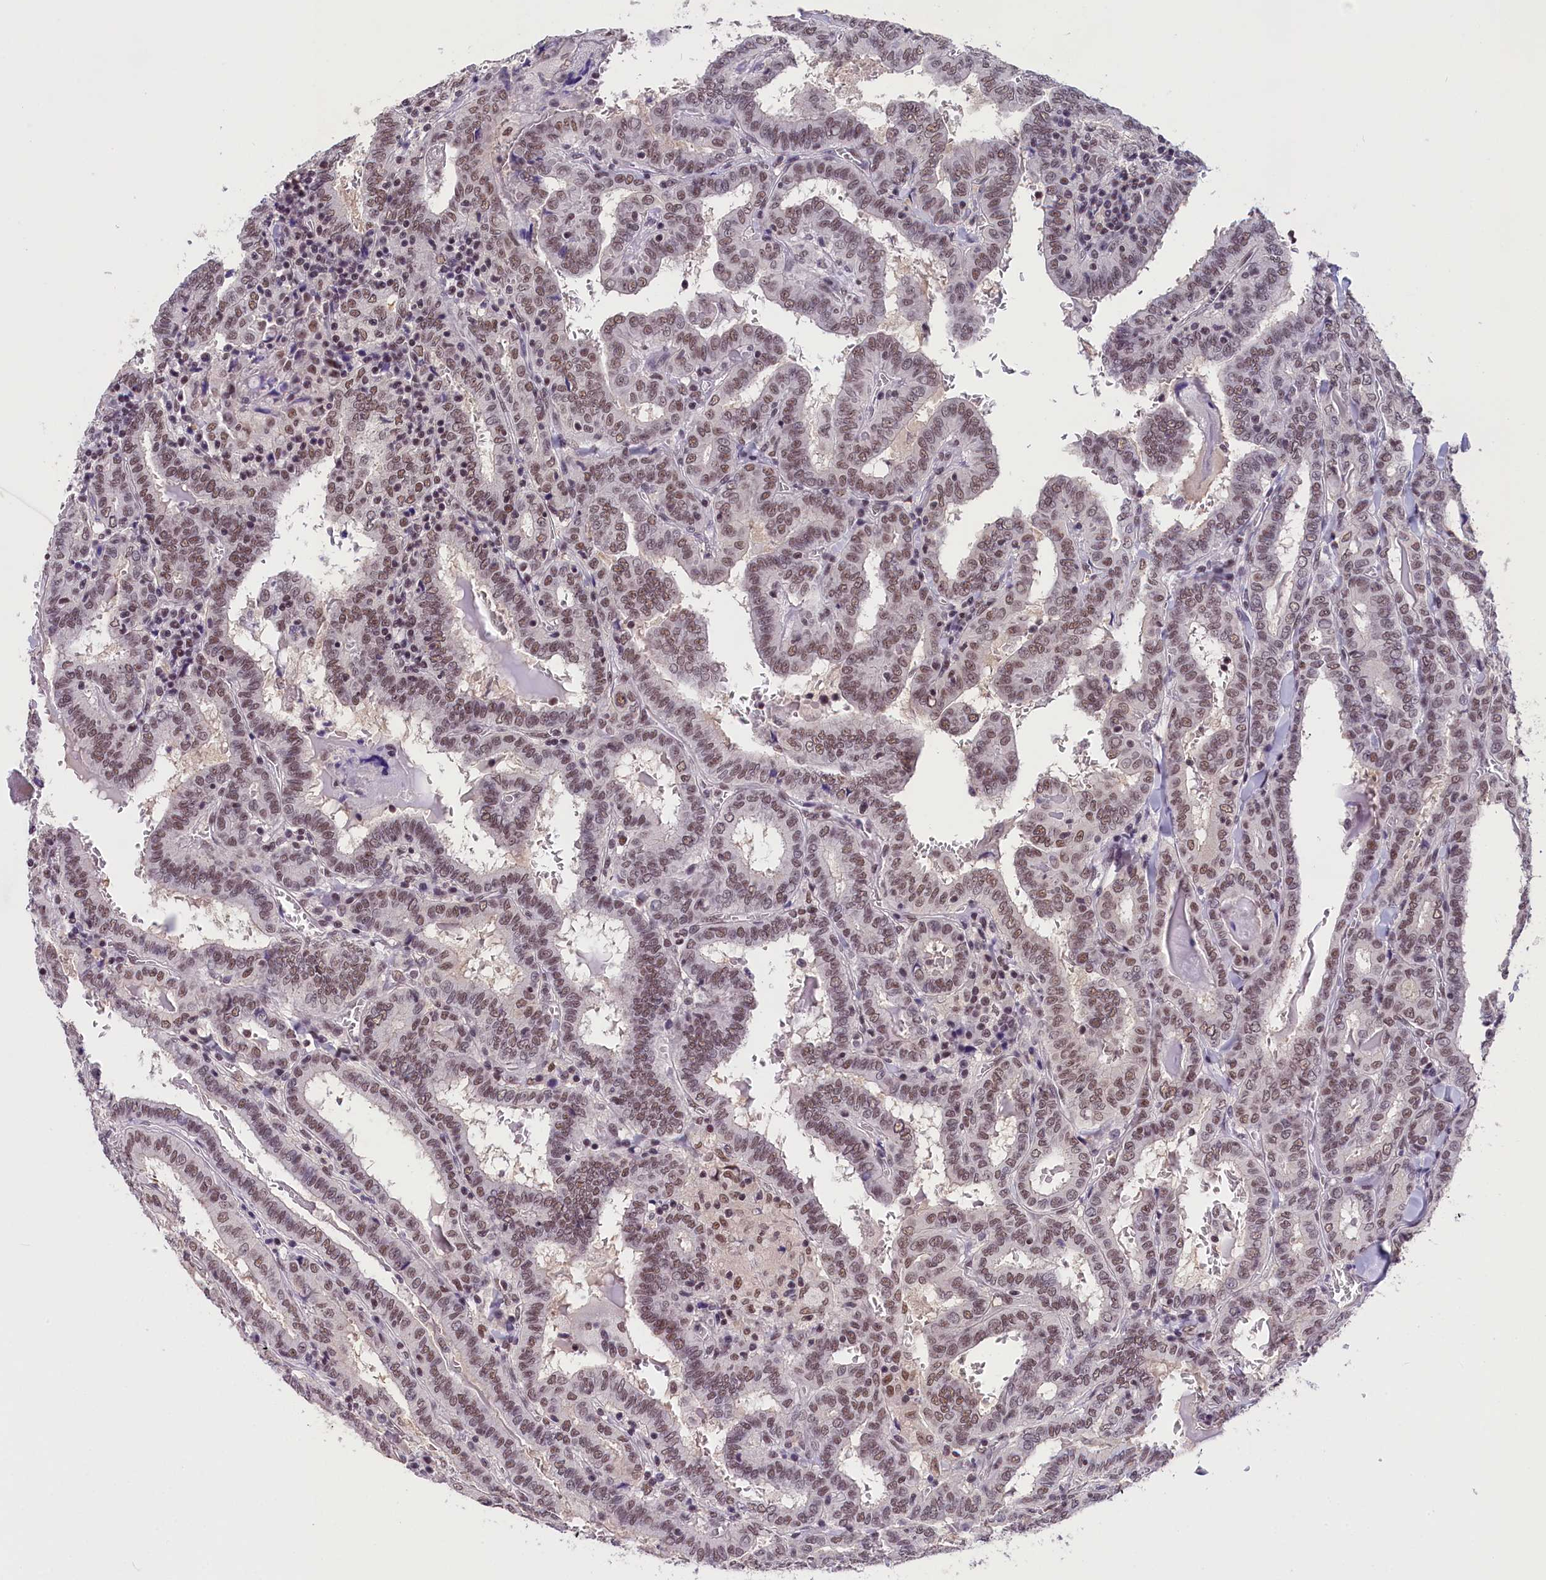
{"staining": {"intensity": "moderate", "quantity": ">75%", "location": "nuclear"}, "tissue": "thyroid cancer", "cell_type": "Tumor cells", "image_type": "cancer", "snomed": [{"axis": "morphology", "description": "Papillary adenocarcinoma, NOS"}, {"axis": "topography", "description": "Thyroid gland"}], "caption": "Immunohistochemical staining of papillary adenocarcinoma (thyroid) reveals medium levels of moderate nuclear protein expression in approximately >75% of tumor cells.", "gene": "ZC3H4", "patient": {"sex": "female", "age": 72}}